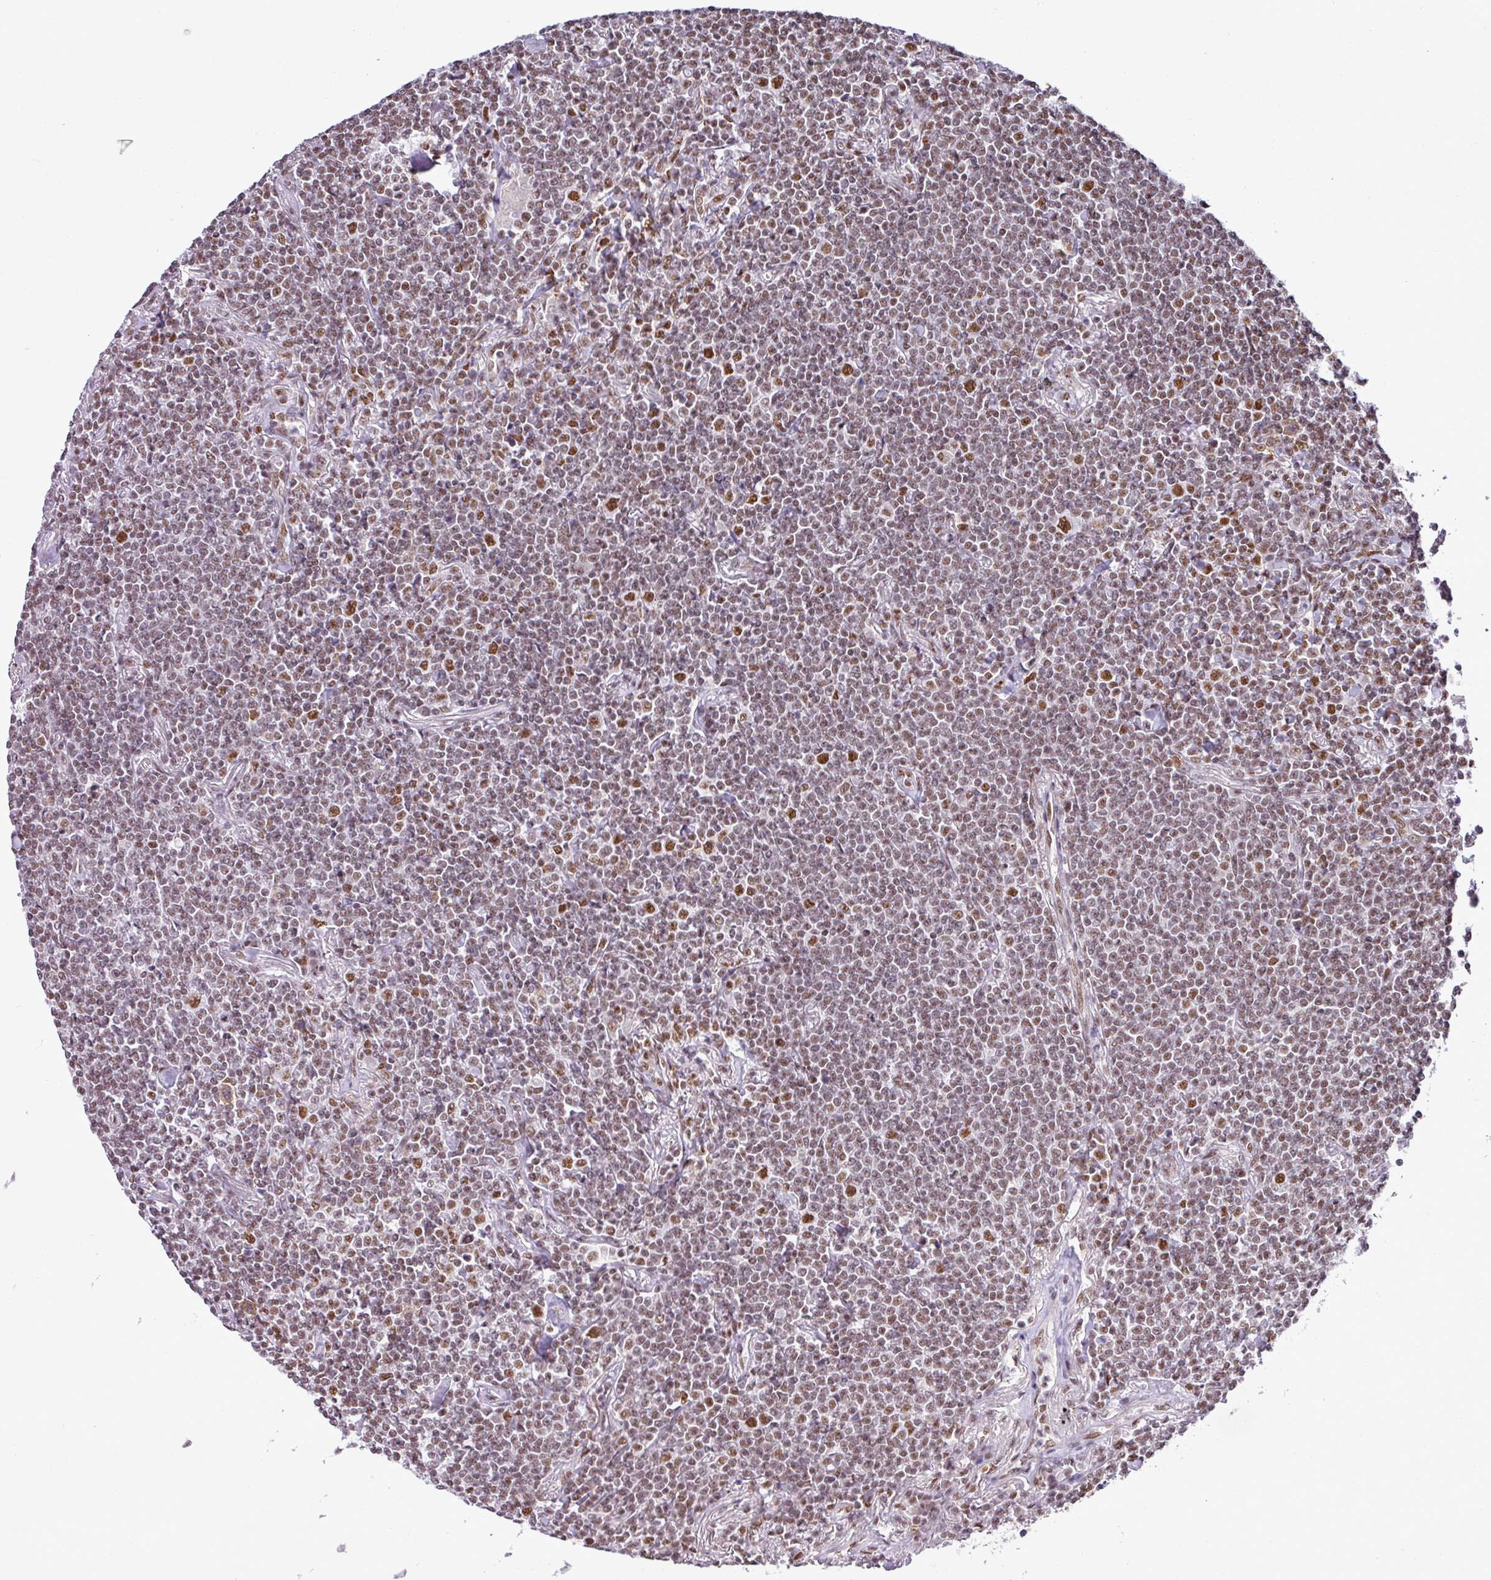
{"staining": {"intensity": "moderate", "quantity": "25%-75%", "location": "nuclear"}, "tissue": "lymphoma", "cell_type": "Tumor cells", "image_type": "cancer", "snomed": [{"axis": "morphology", "description": "Malignant lymphoma, non-Hodgkin's type, Low grade"}, {"axis": "topography", "description": "Lung"}], "caption": "Lymphoma stained for a protein (brown) shows moderate nuclear positive expression in about 25%-75% of tumor cells.", "gene": "PGAP4", "patient": {"sex": "female", "age": 71}}